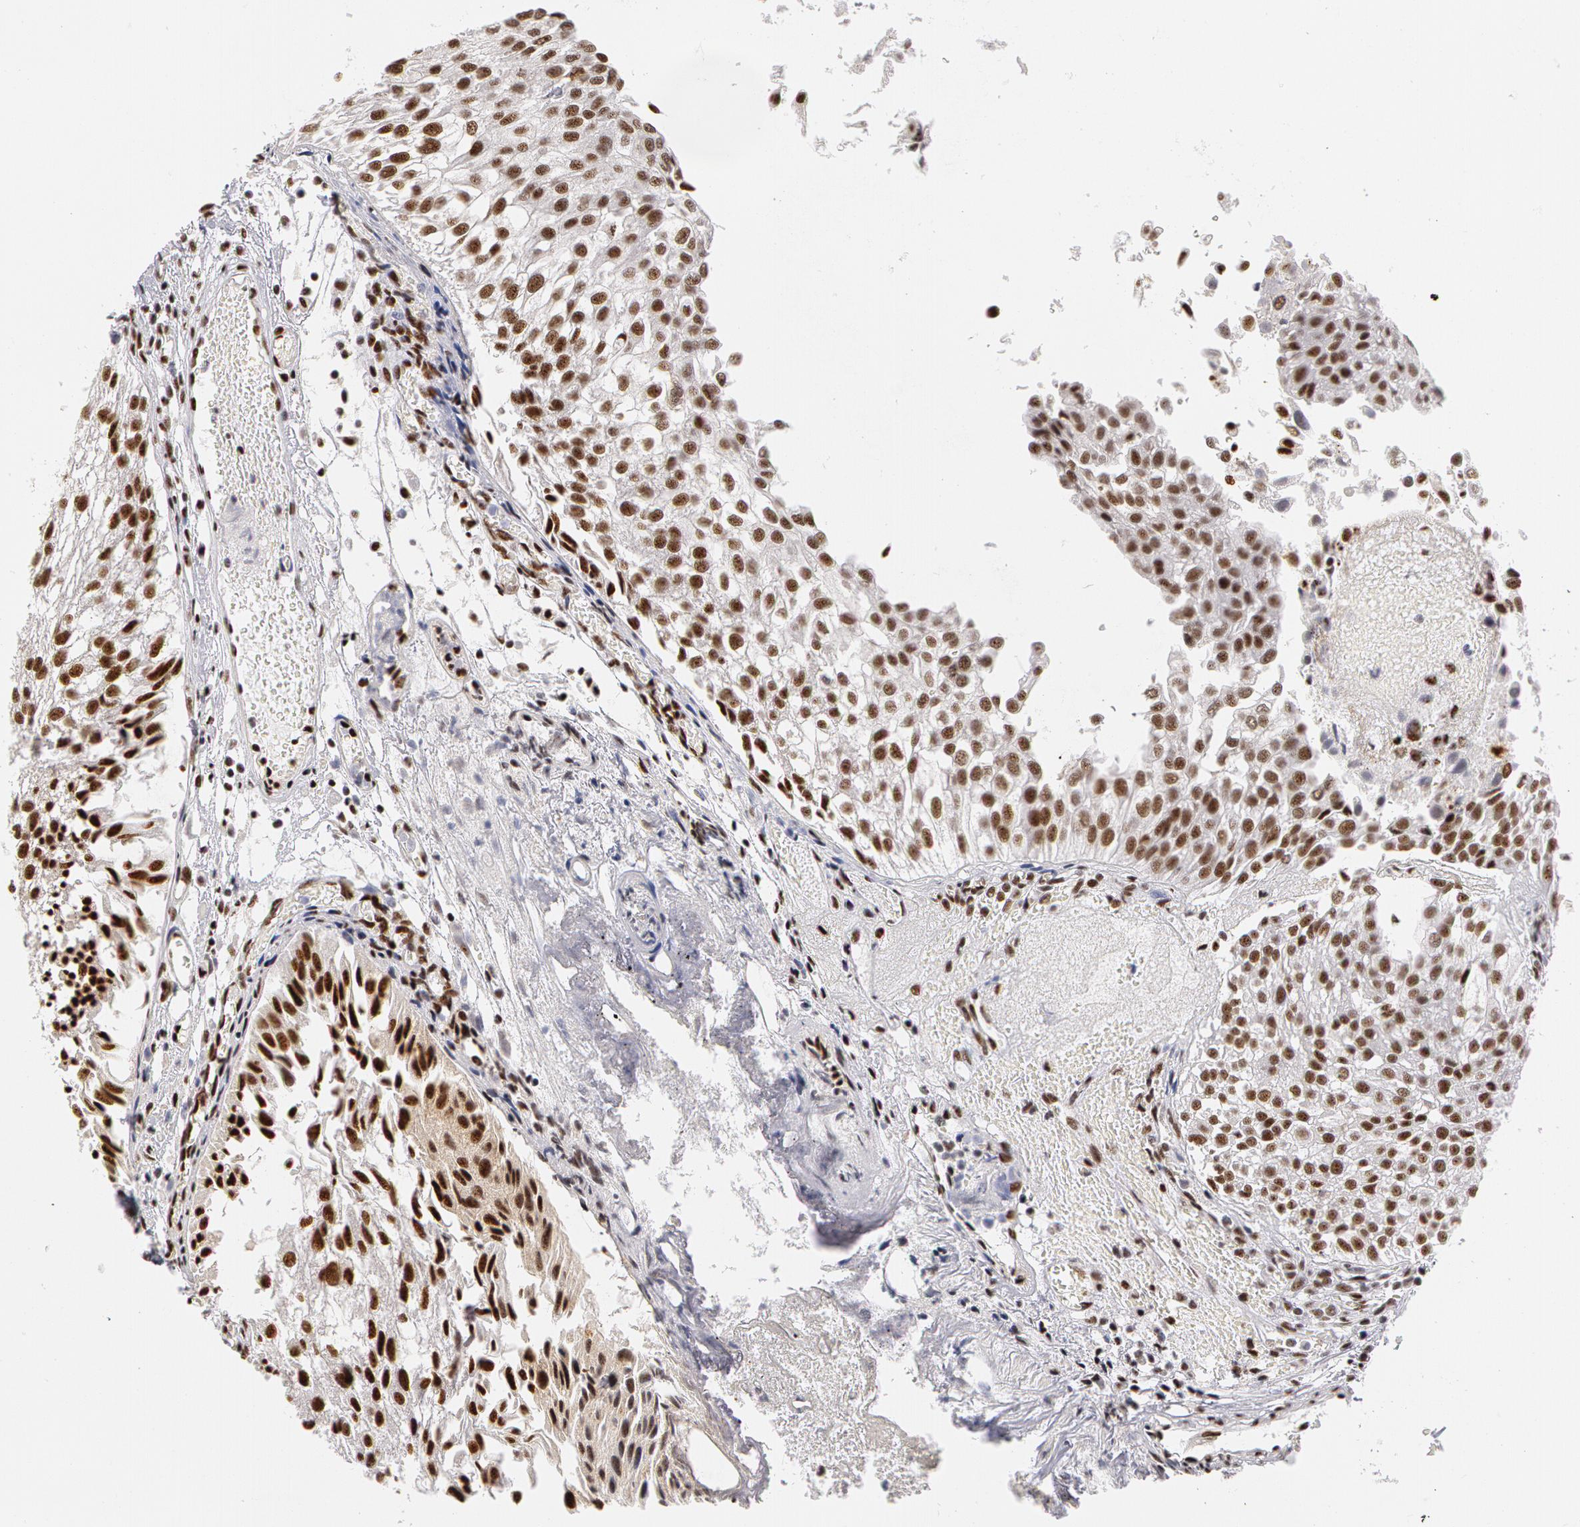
{"staining": {"intensity": "moderate", "quantity": ">75%", "location": "nuclear"}, "tissue": "urothelial cancer", "cell_type": "Tumor cells", "image_type": "cancer", "snomed": [{"axis": "morphology", "description": "Urothelial carcinoma, Low grade"}, {"axis": "topography", "description": "Urinary bladder"}], "caption": "Moderate nuclear protein expression is seen in approximately >75% of tumor cells in urothelial cancer. (Stains: DAB (3,3'-diaminobenzidine) in brown, nuclei in blue, Microscopy: brightfield microscopy at high magnification).", "gene": "PNN", "patient": {"sex": "female", "age": 89}}